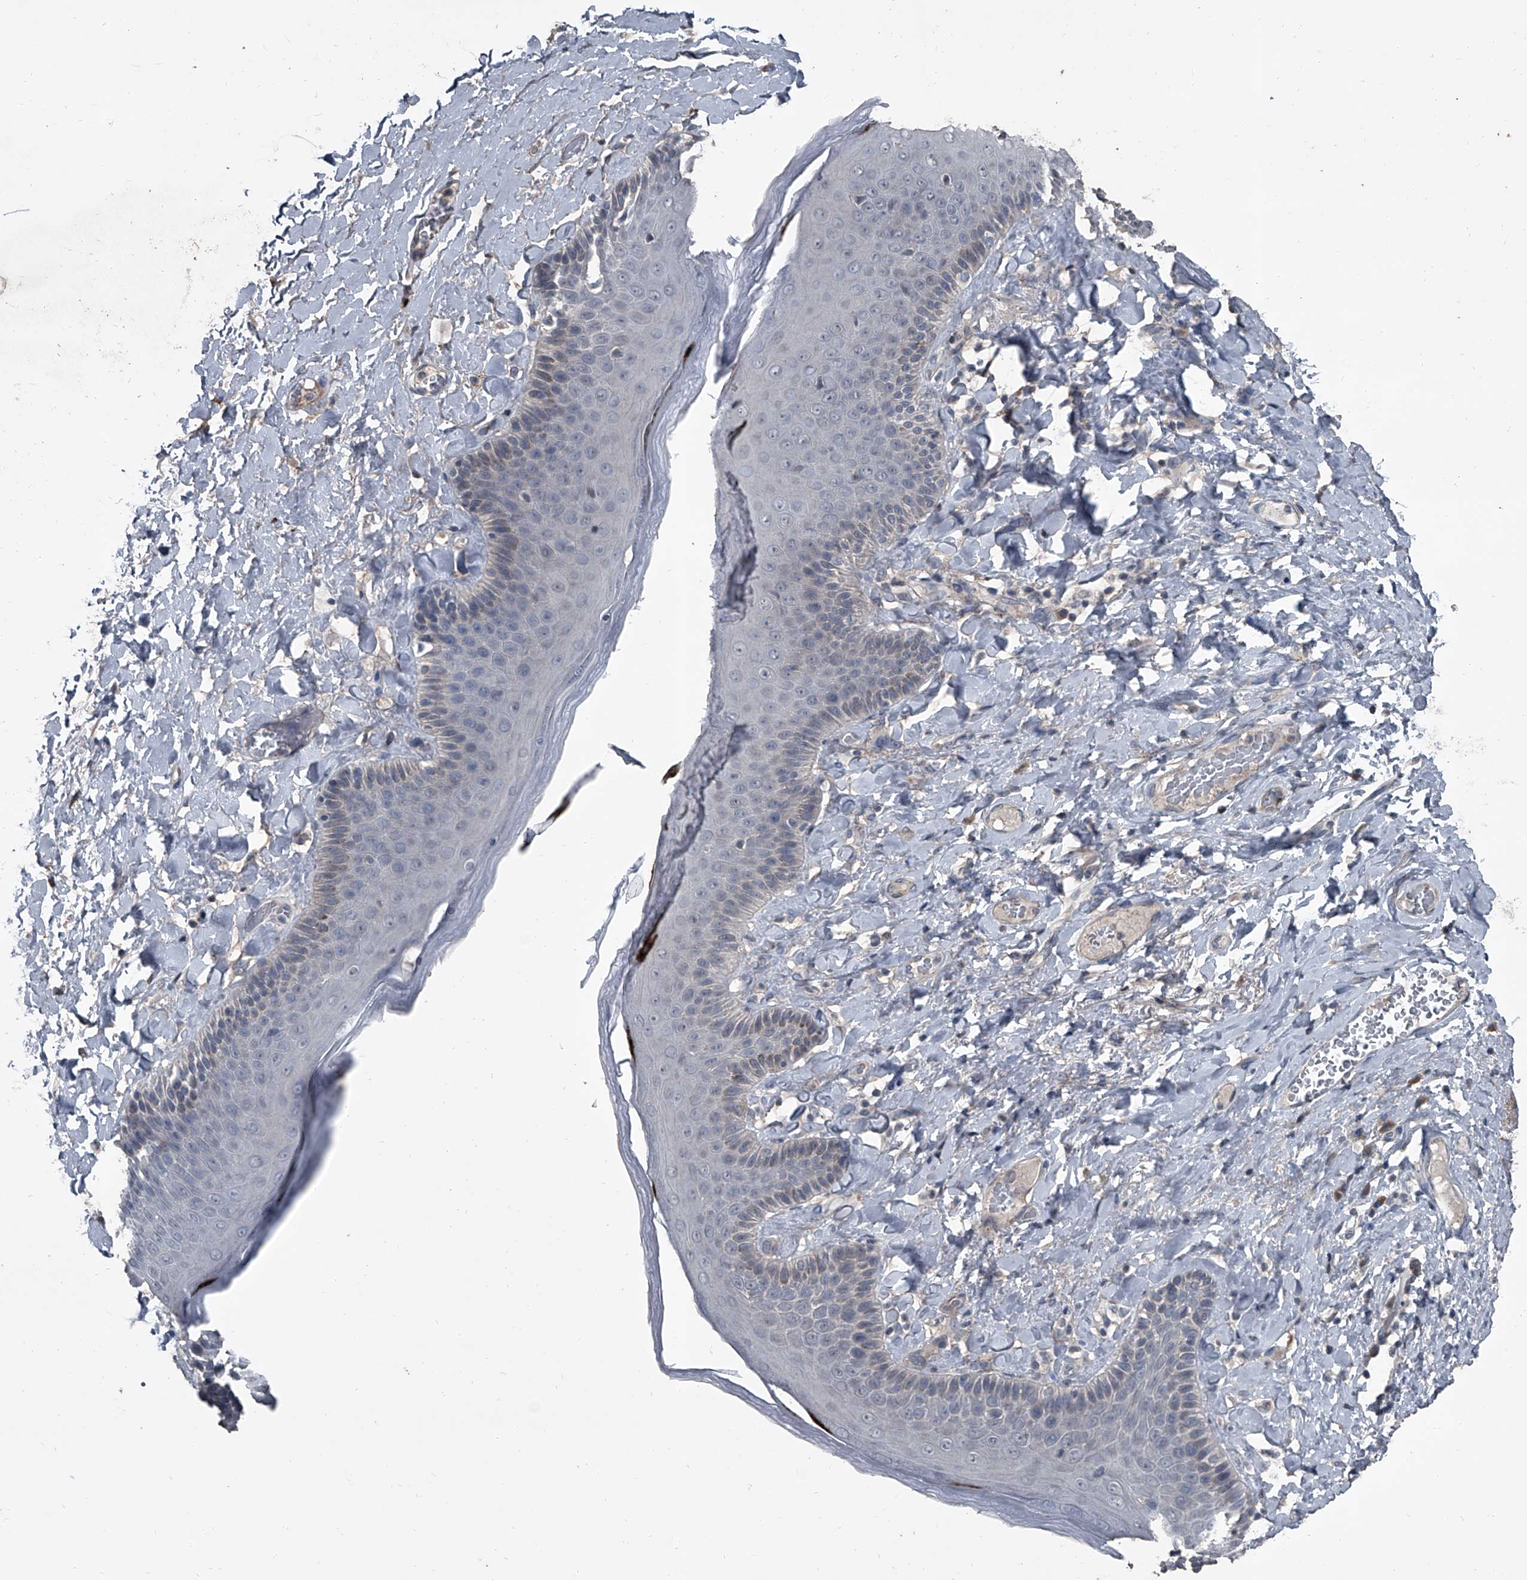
{"staining": {"intensity": "moderate", "quantity": "<25%", "location": "cytoplasmic/membranous"}, "tissue": "skin", "cell_type": "Epidermal cells", "image_type": "normal", "snomed": [{"axis": "morphology", "description": "Normal tissue, NOS"}, {"axis": "topography", "description": "Anal"}], "caption": "A photomicrograph showing moderate cytoplasmic/membranous staining in about <25% of epidermal cells in unremarkable skin, as visualized by brown immunohistochemical staining.", "gene": "OARD1", "patient": {"sex": "male", "age": 69}}